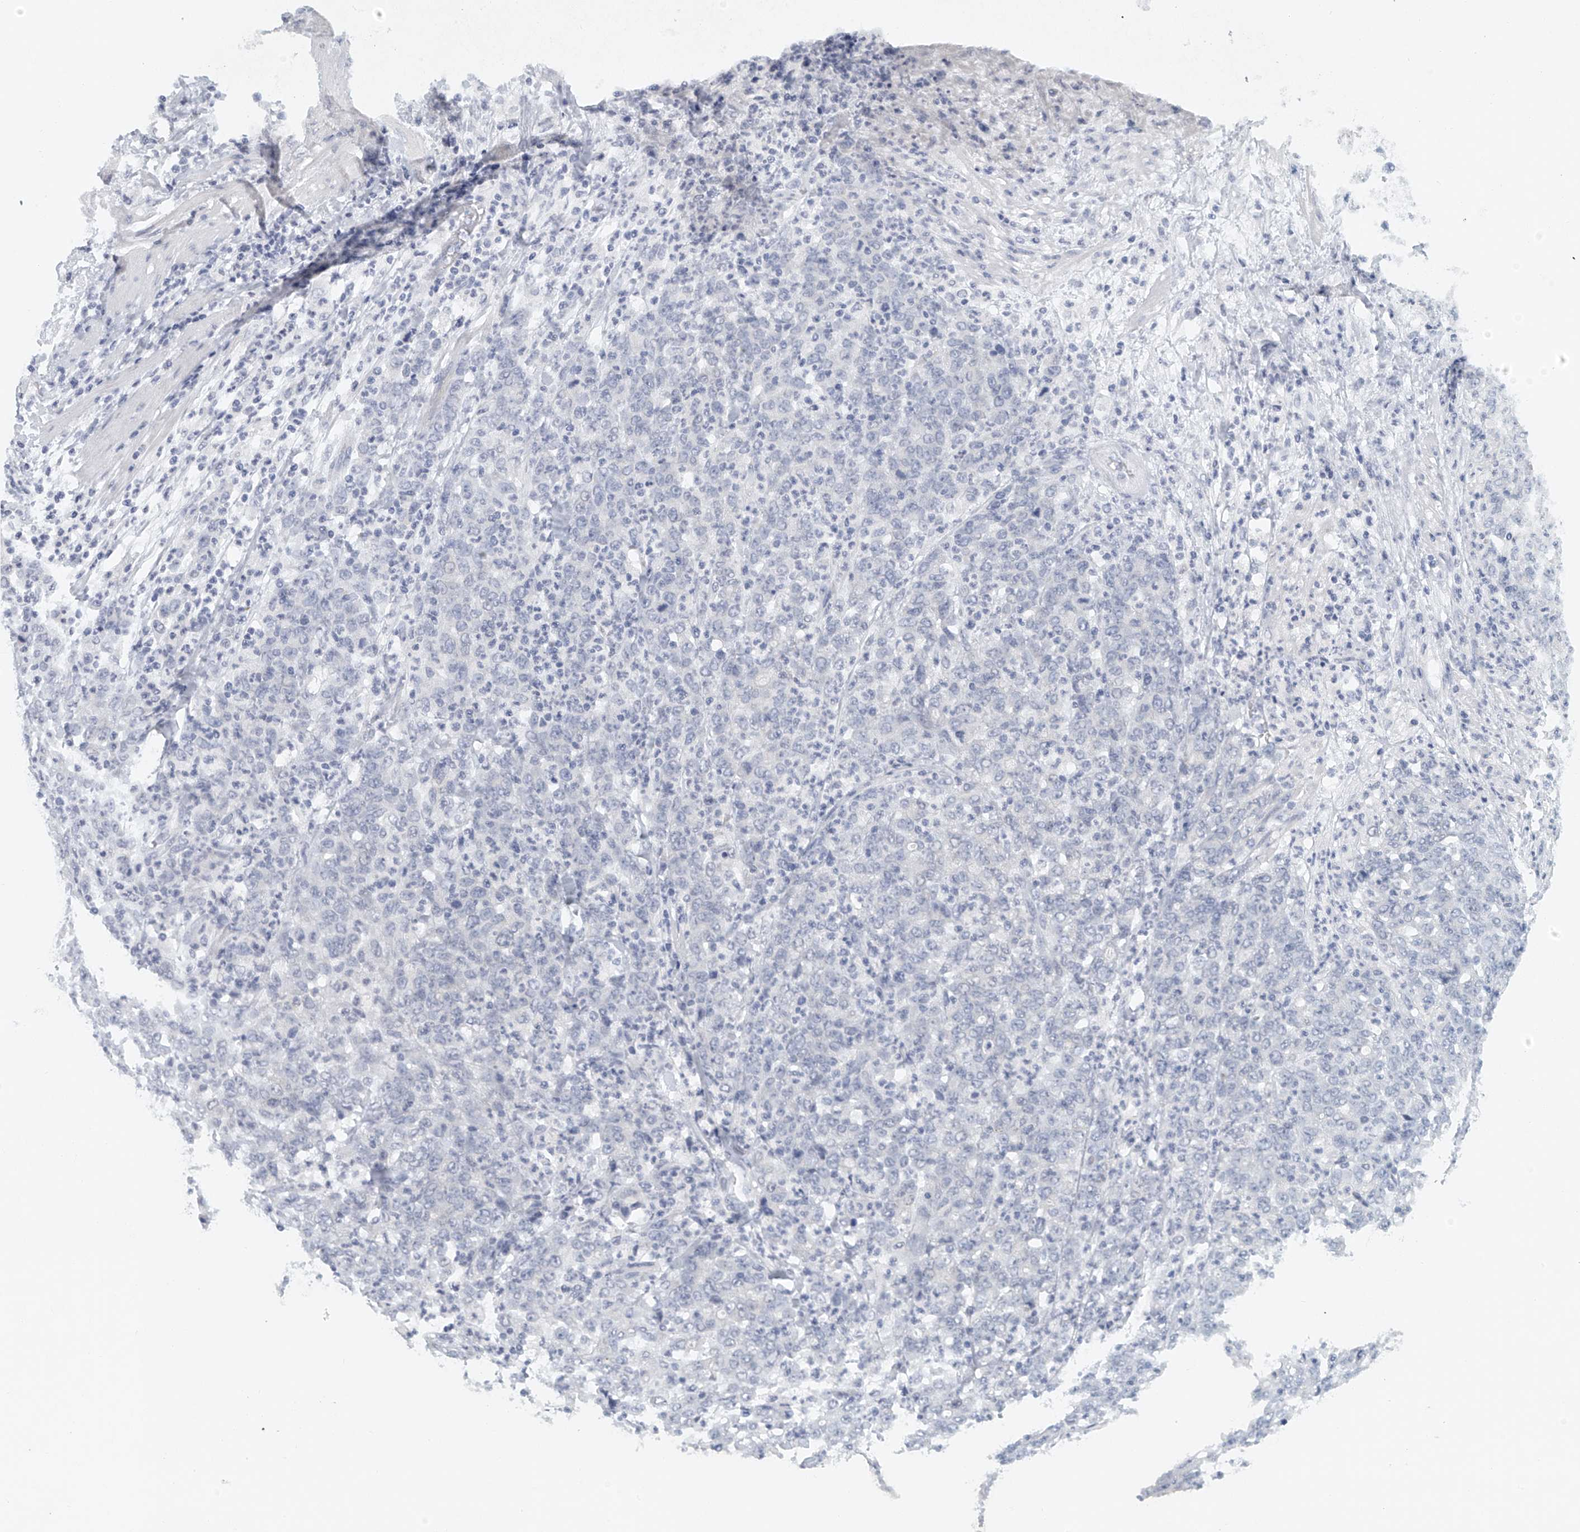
{"staining": {"intensity": "negative", "quantity": "none", "location": "none"}, "tissue": "stomach cancer", "cell_type": "Tumor cells", "image_type": "cancer", "snomed": [{"axis": "morphology", "description": "Adenocarcinoma, NOS"}, {"axis": "topography", "description": "Stomach, lower"}], "caption": "High power microscopy photomicrograph of an immunohistochemistry photomicrograph of stomach cancer, revealing no significant expression in tumor cells. (DAB immunohistochemistry, high magnification).", "gene": "FAT2", "patient": {"sex": "female", "age": 71}}